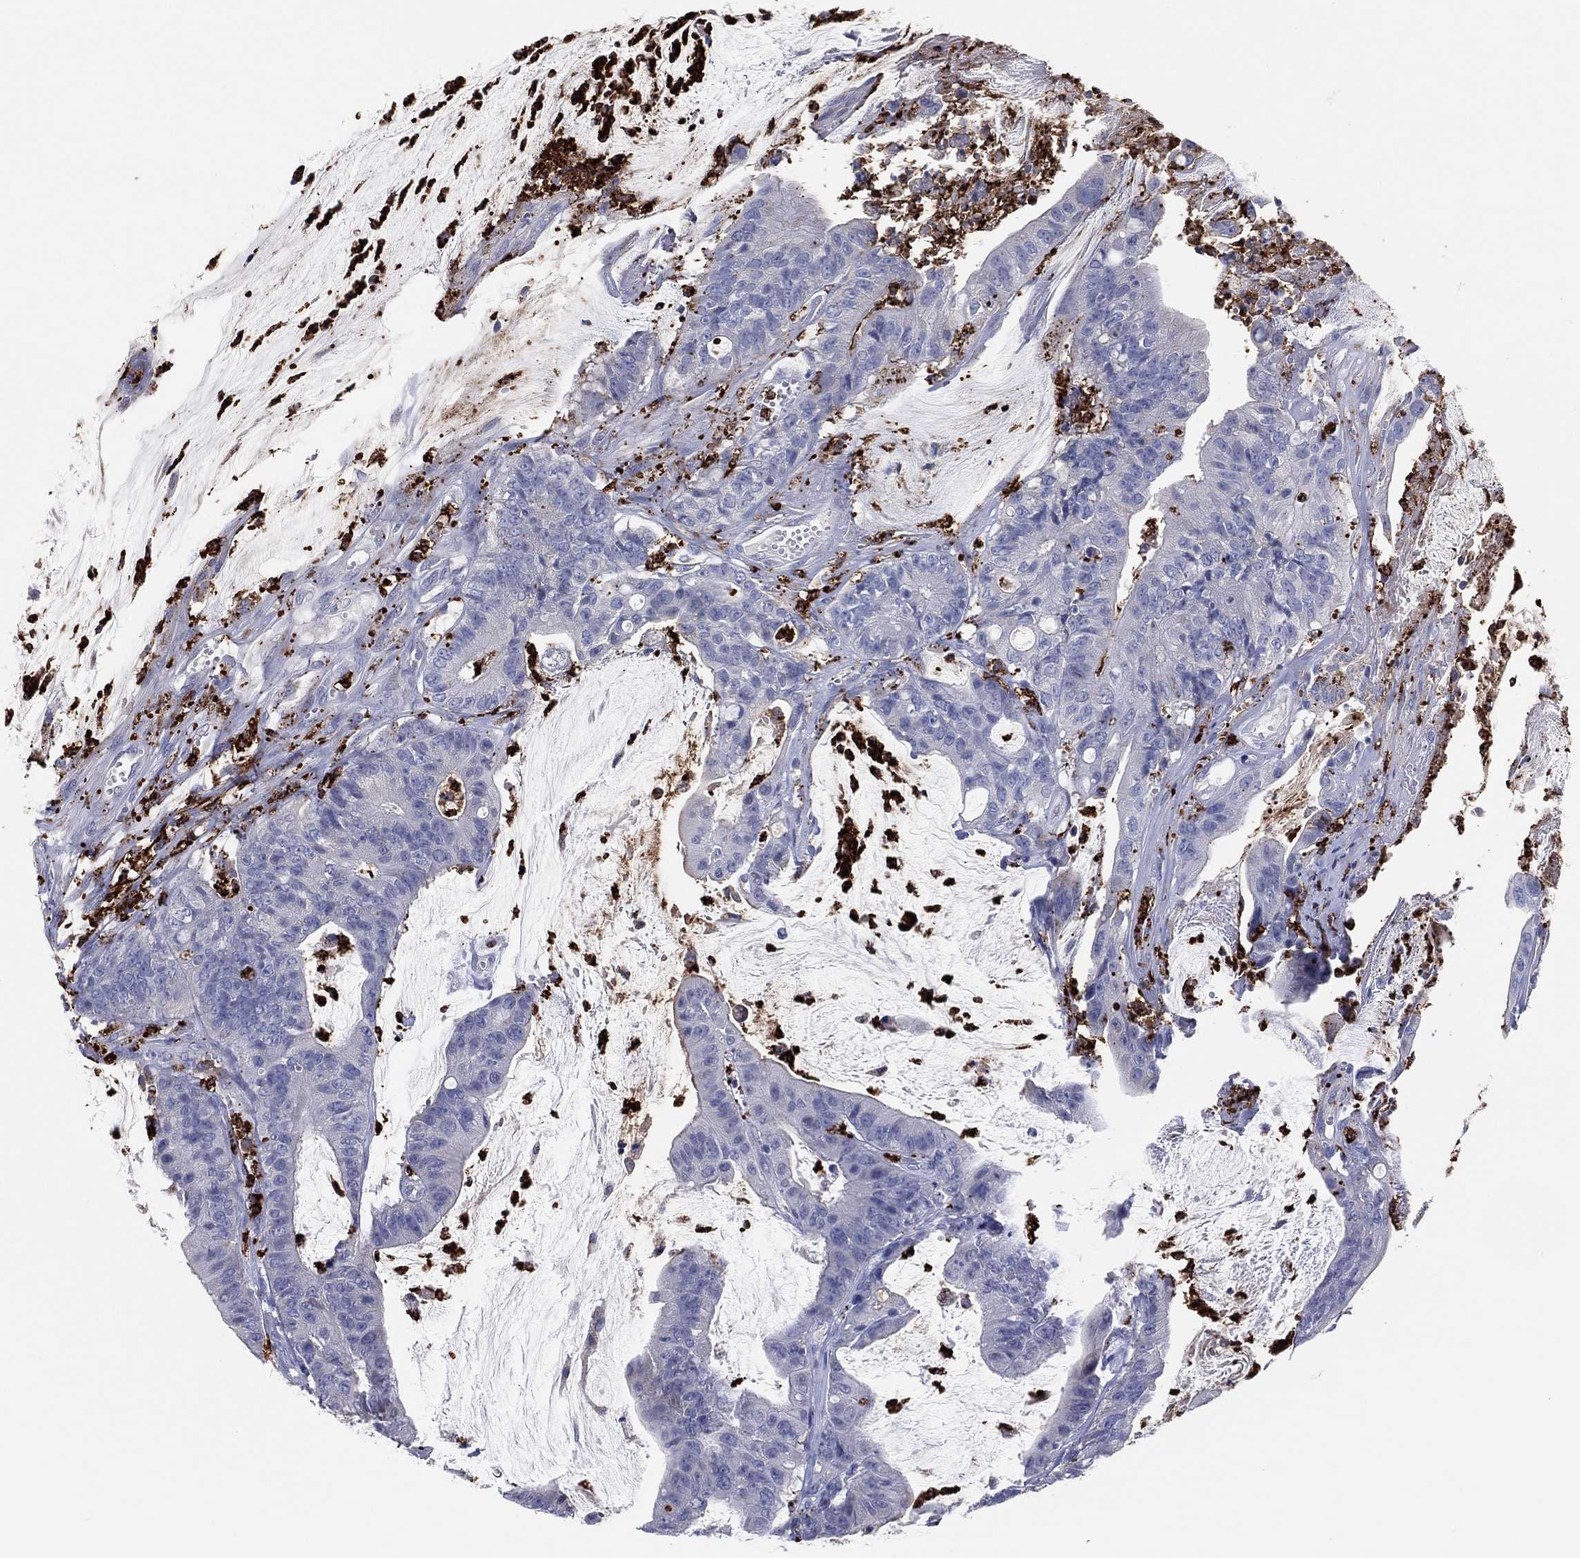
{"staining": {"intensity": "negative", "quantity": "none", "location": "none"}, "tissue": "colorectal cancer", "cell_type": "Tumor cells", "image_type": "cancer", "snomed": [{"axis": "morphology", "description": "Adenocarcinoma, NOS"}, {"axis": "topography", "description": "Colon"}], "caption": "There is no significant expression in tumor cells of colorectal adenocarcinoma.", "gene": "PLAC8", "patient": {"sex": "female", "age": 69}}